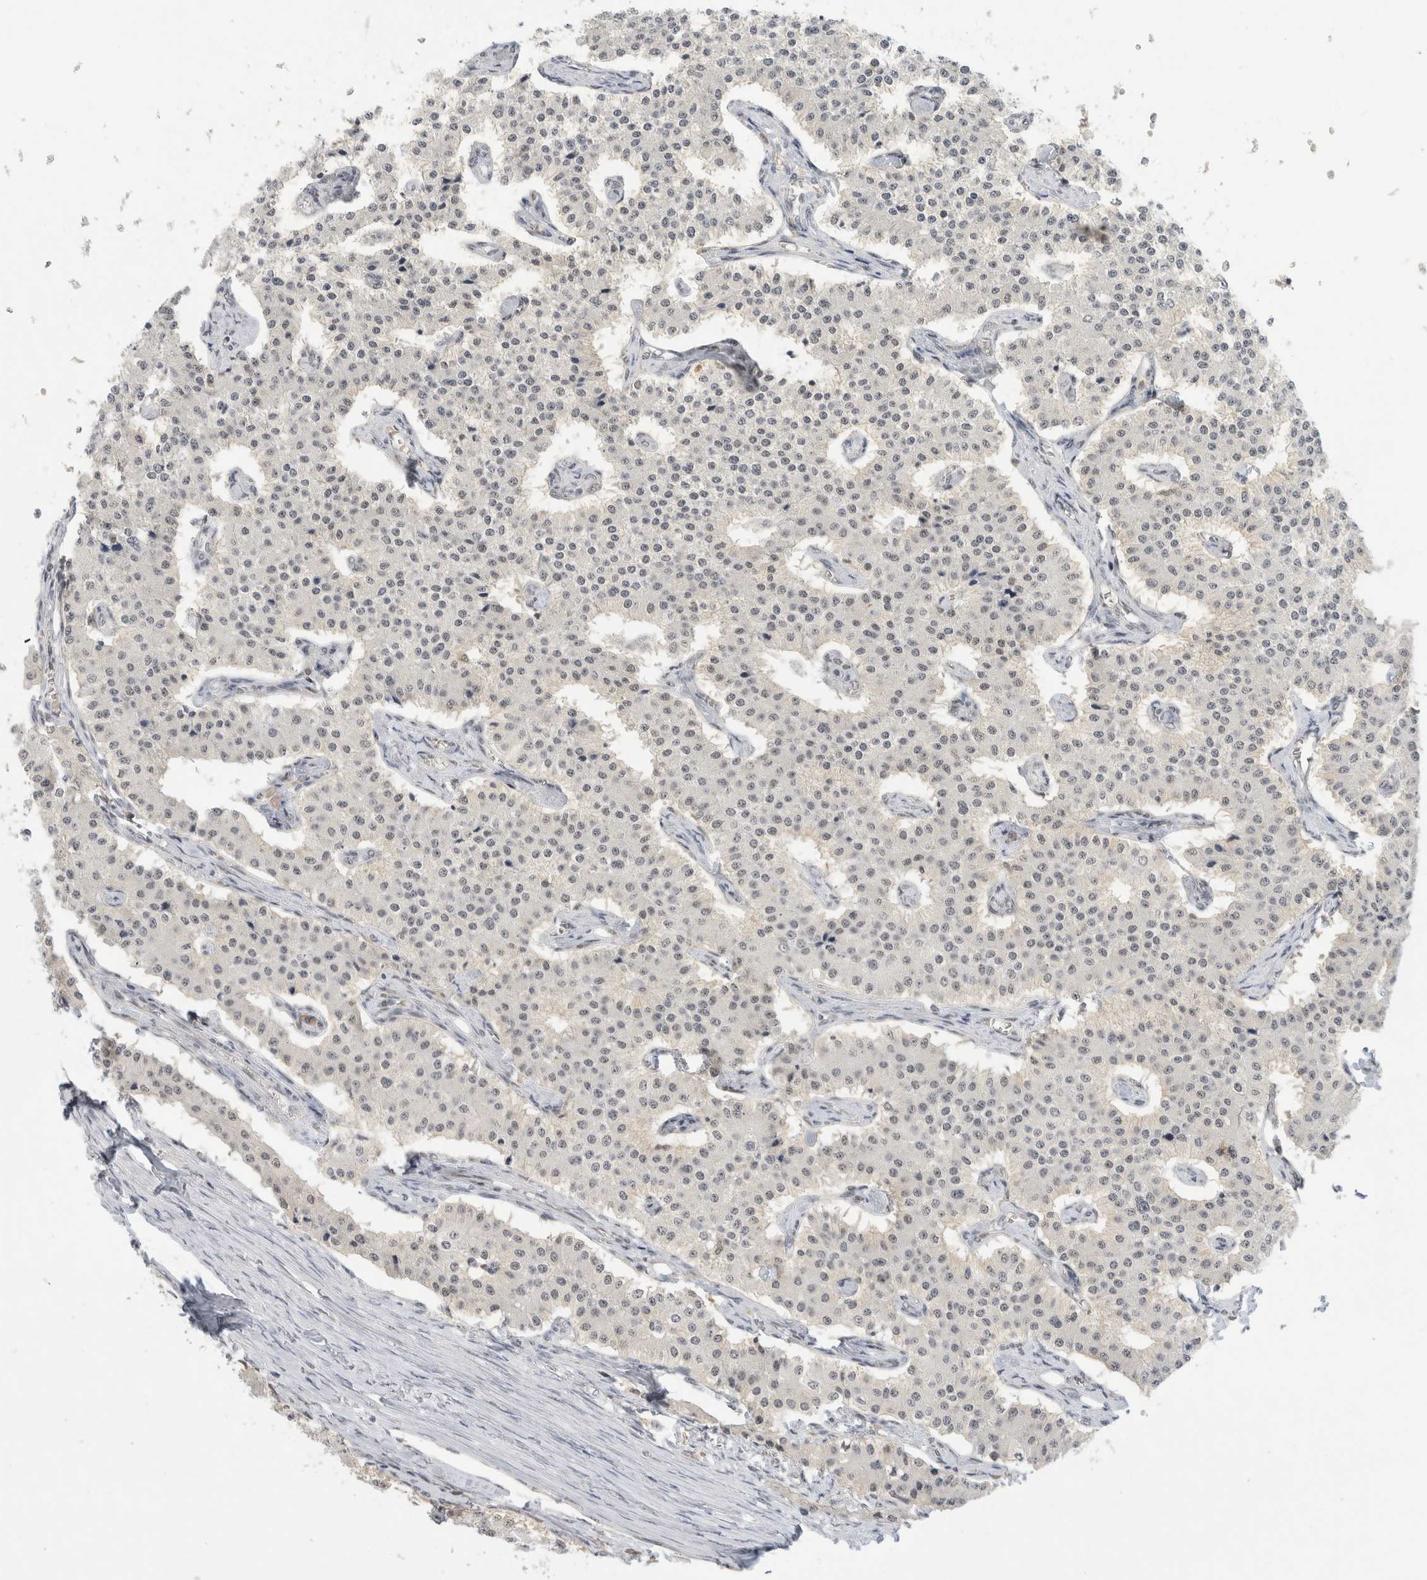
{"staining": {"intensity": "negative", "quantity": "none", "location": "none"}, "tissue": "carcinoid", "cell_type": "Tumor cells", "image_type": "cancer", "snomed": [{"axis": "morphology", "description": "Carcinoid, malignant, NOS"}, {"axis": "topography", "description": "Colon"}], "caption": "Carcinoid (malignant) was stained to show a protein in brown. There is no significant expression in tumor cells.", "gene": "NCAPG2", "patient": {"sex": "female", "age": 52}}